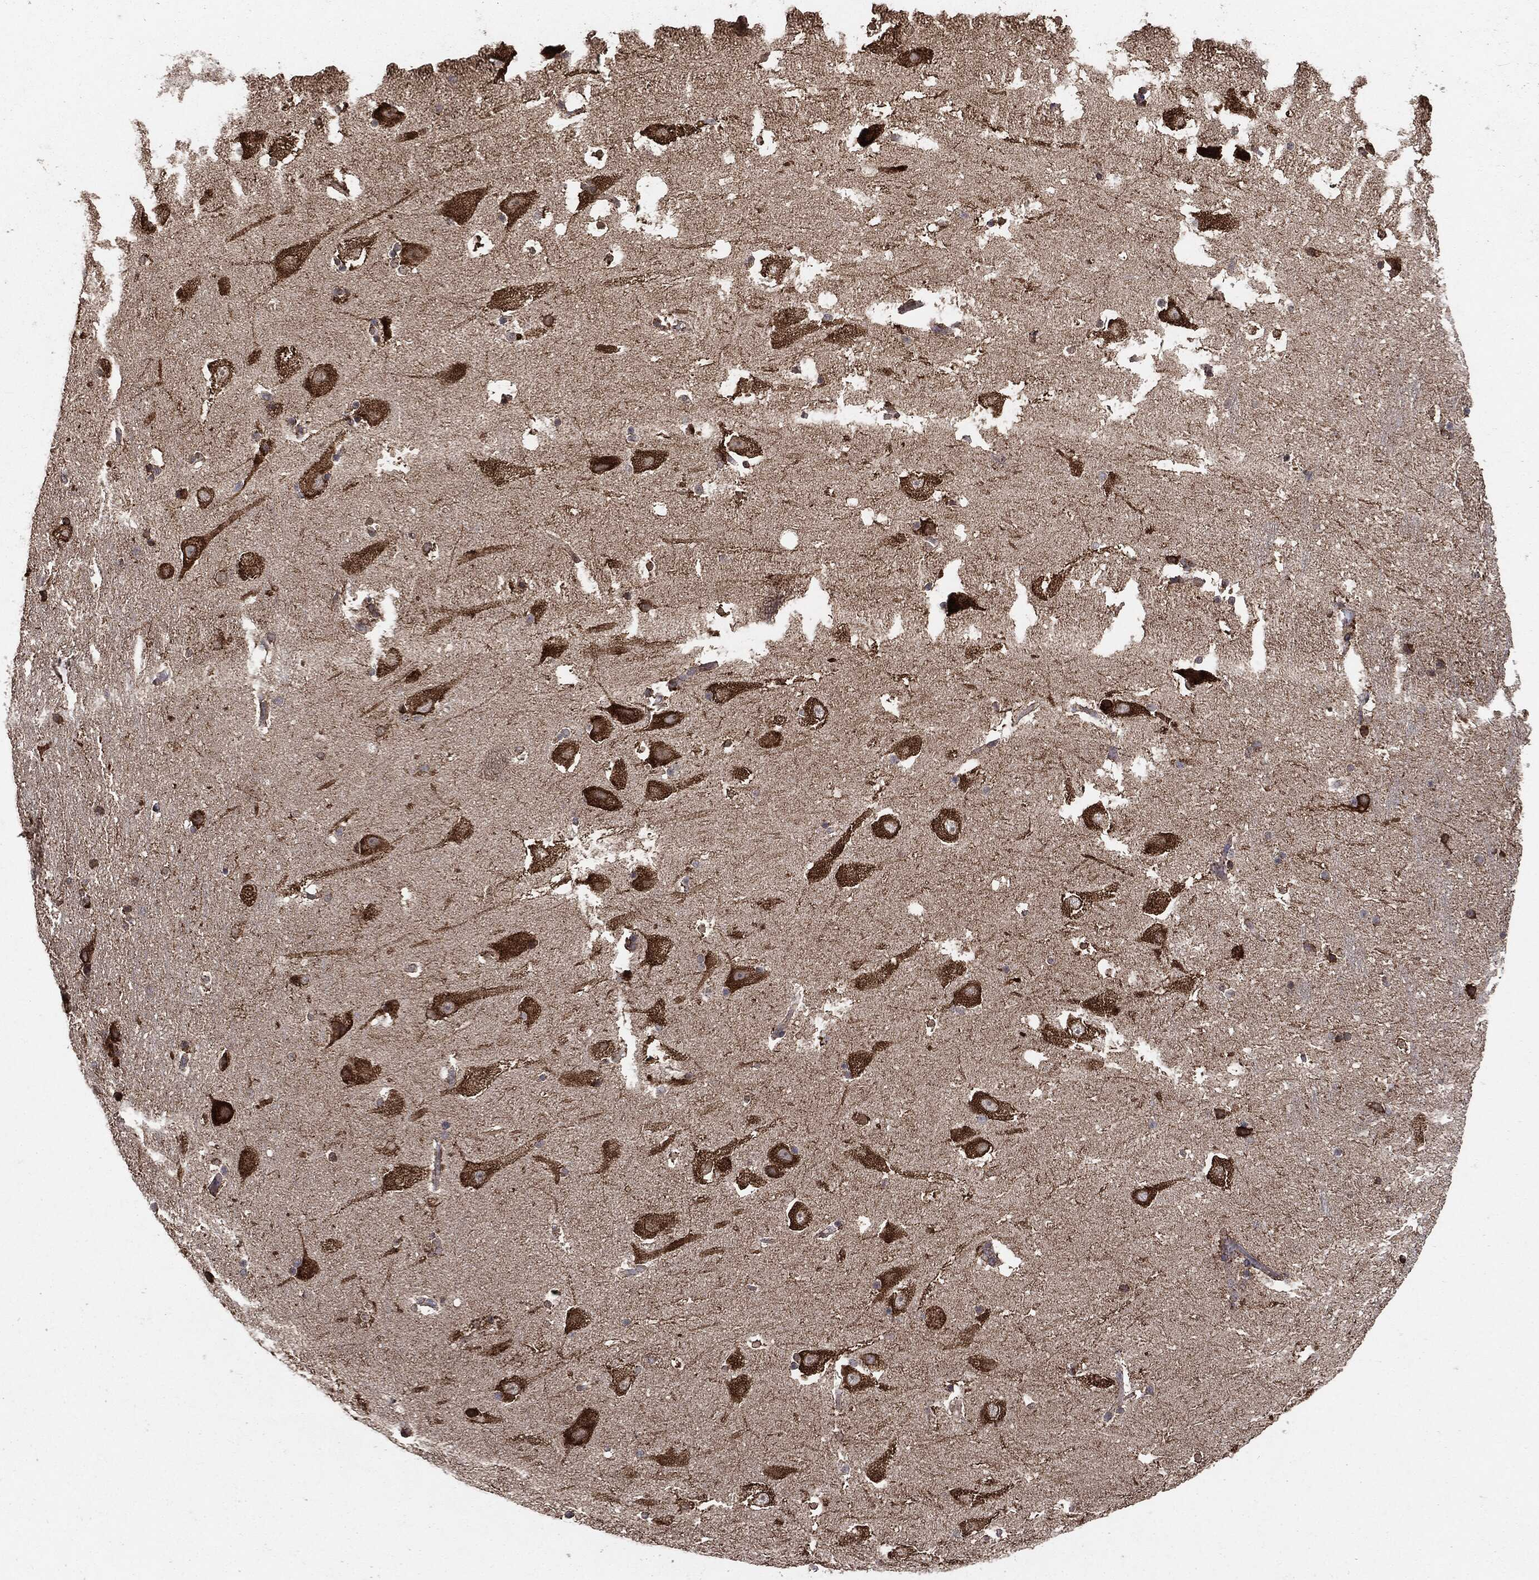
{"staining": {"intensity": "negative", "quantity": "none", "location": "none"}, "tissue": "hippocampus", "cell_type": "Glial cells", "image_type": "normal", "snomed": [{"axis": "morphology", "description": "Normal tissue, NOS"}, {"axis": "topography", "description": "Hippocampus"}], "caption": "Unremarkable hippocampus was stained to show a protein in brown. There is no significant staining in glial cells. (Immunohistochemistry (ihc), brightfield microscopy, high magnification).", "gene": "MTOR", "patient": {"sex": "male", "age": 51}}